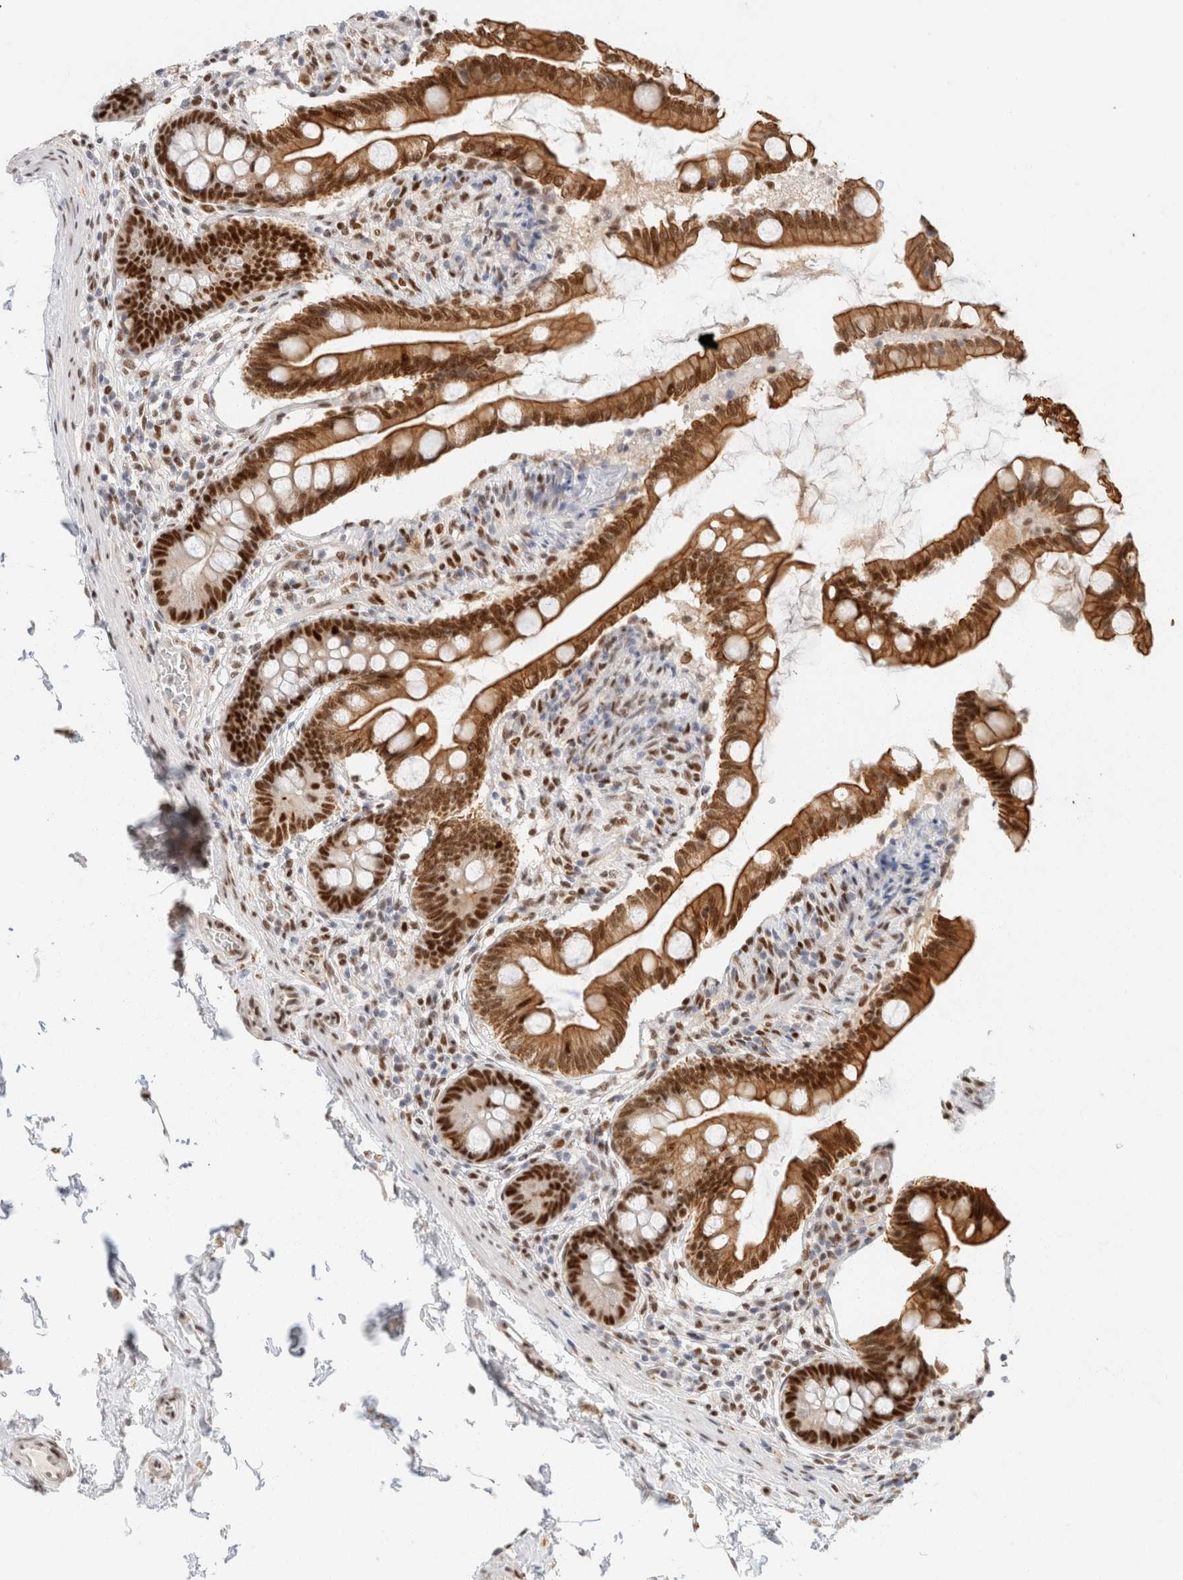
{"staining": {"intensity": "strong", "quantity": ">75%", "location": "cytoplasmic/membranous,nuclear"}, "tissue": "small intestine", "cell_type": "Glandular cells", "image_type": "normal", "snomed": [{"axis": "morphology", "description": "Normal tissue, NOS"}, {"axis": "topography", "description": "Small intestine"}], "caption": "A high amount of strong cytoplasmic/membranous,nuclear staining is appreciated in about >75% of glandular cells in normal small intestine.", "gene": "ZNF768", "patient": {"sex": "female", "age": 56}}